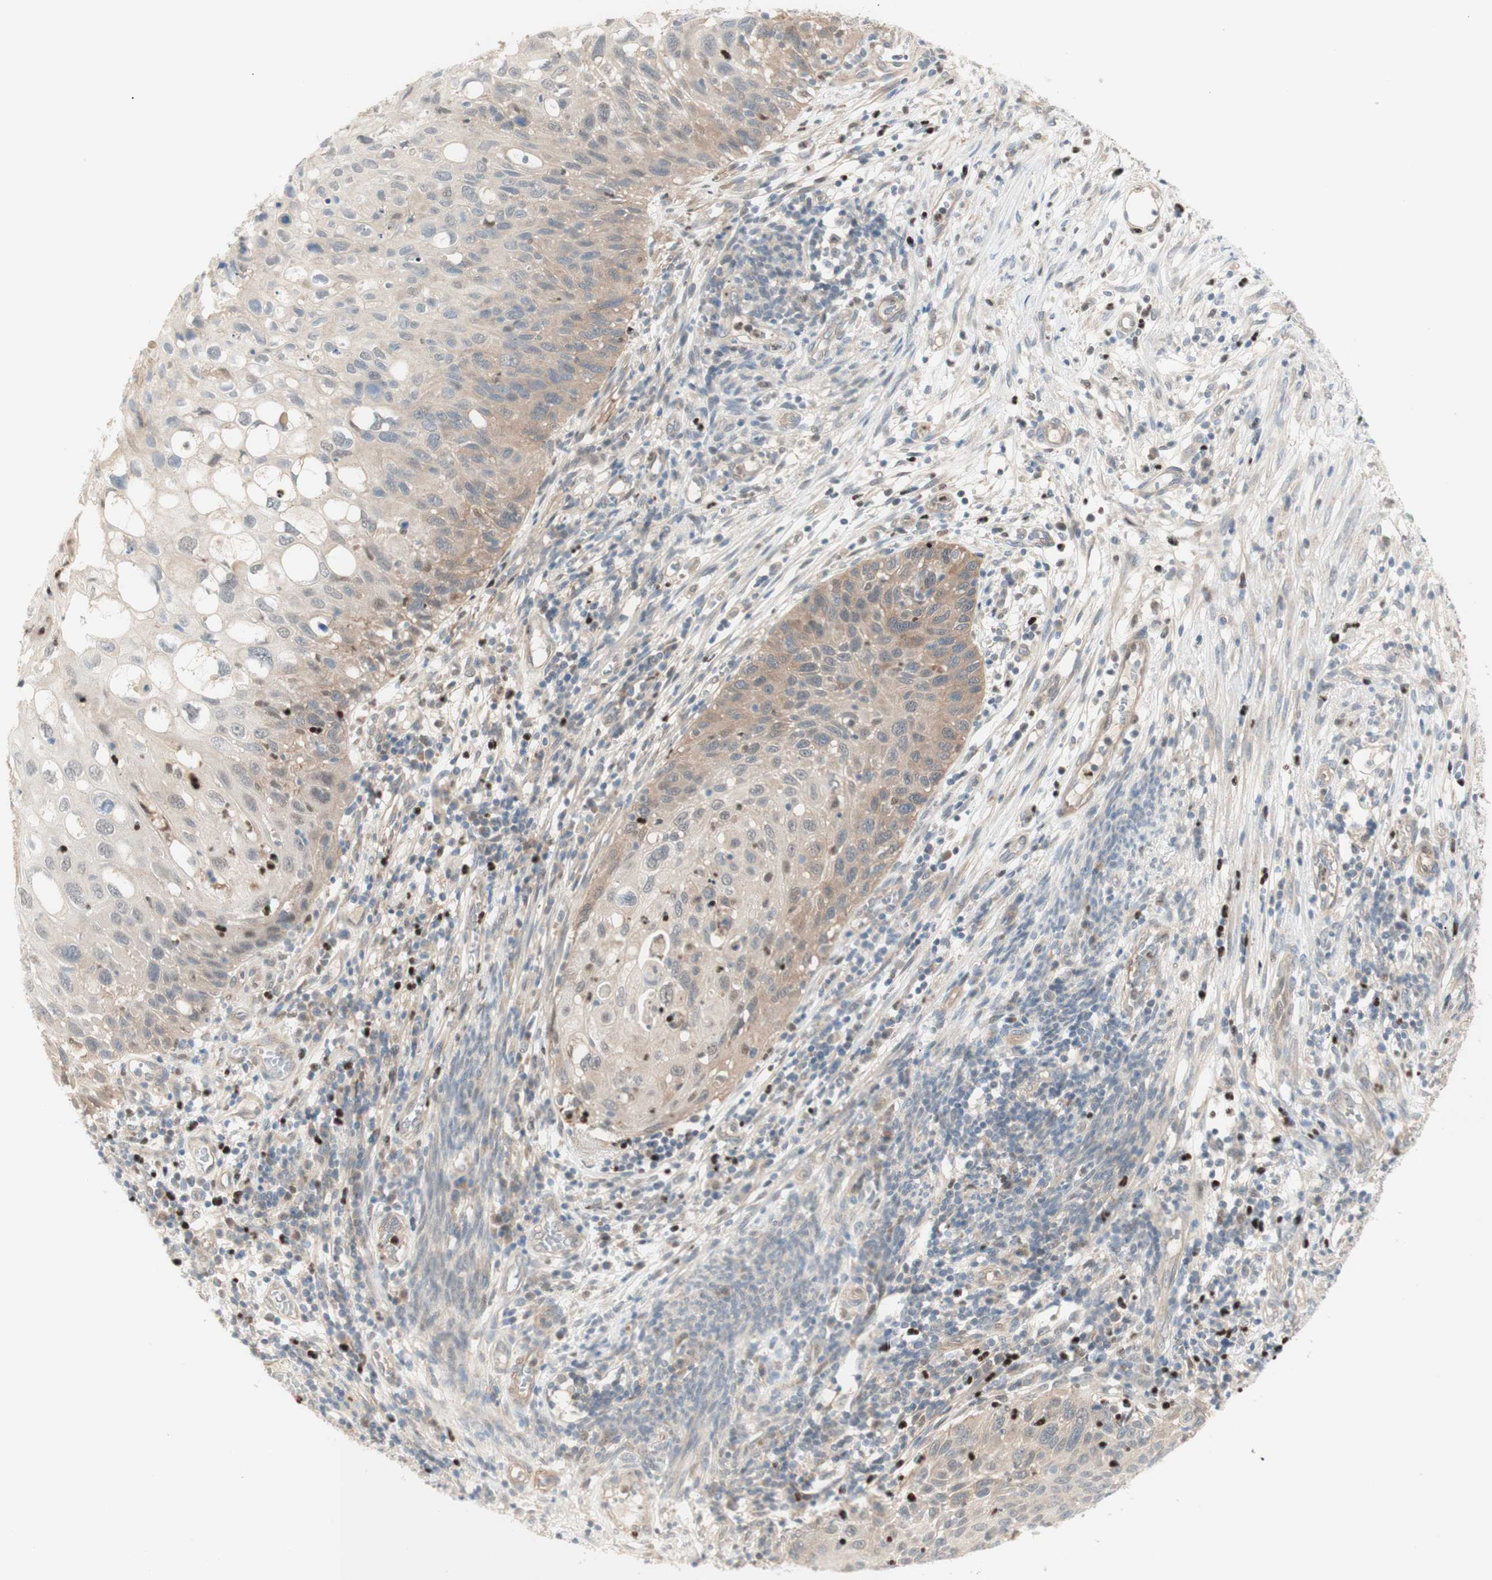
{"staining": {"intensity": "weak", "quantity": "25%-75%", "location": "cytoplasmic/membranous,nuclear"}, "tissue": "cervical cancer", "cell_type": "Tumor cells", "image_type": "cancer", "snomed": [{"axis": "morphology", "description": "Squamous cell carcinoma, NOS"}, {"axis": "topography", "description": "Cervix"}], "caption": "Squamous cell carcinoma (cervical) was stained to show a protein in brown. There is low levels of weak cytoplasmic/membranous and nuclear positivity in approximately 25%-75% of tumor cells.", "gene": "RFNG", "patient": {"sex": "female", "age": 70}}